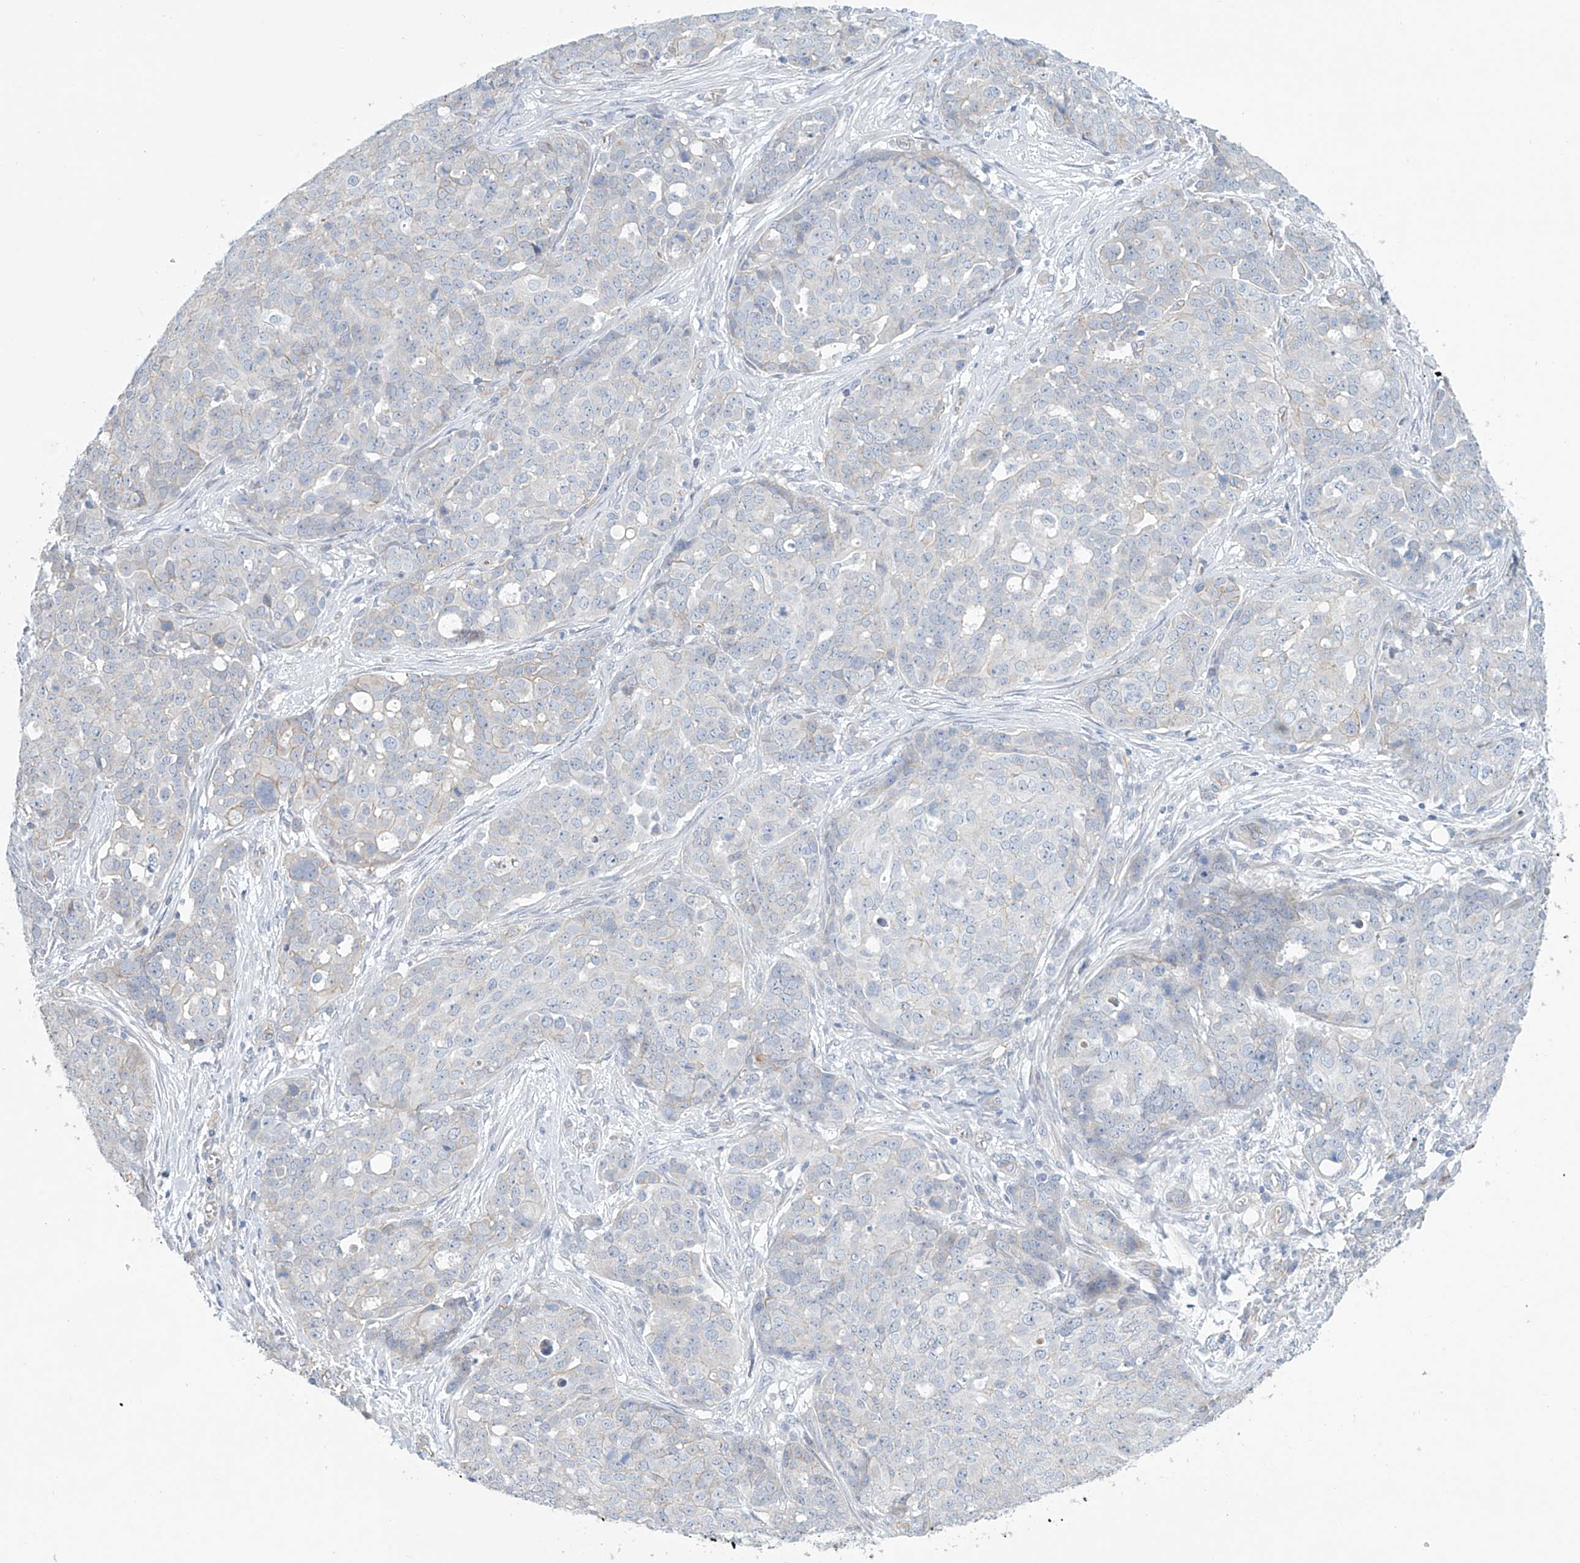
{"staining": {"intensity": "negative", "quantity": "none", "location": "none"}, "tissue": "ovarian cancer", "cell_type": "Tumor cells", "image_type": "cancer", "snomed": [{"axis": "morphology", "description": "Cystadenocarcinoma, serous, NOS"}, {"axis": "topography", "description": "Soft tissue"}, {"axis": "topography", "description": "Ovary"}], "caption": "DAB (3,3'-diaminobenzidine) immunohistochemical staining of human ovarian cancer (serous cystadenocarcinoma) exhibits no significant expression in tumor cells.", "gene": "ABHD13", "patient": {"sex": "female", "age": 57}}